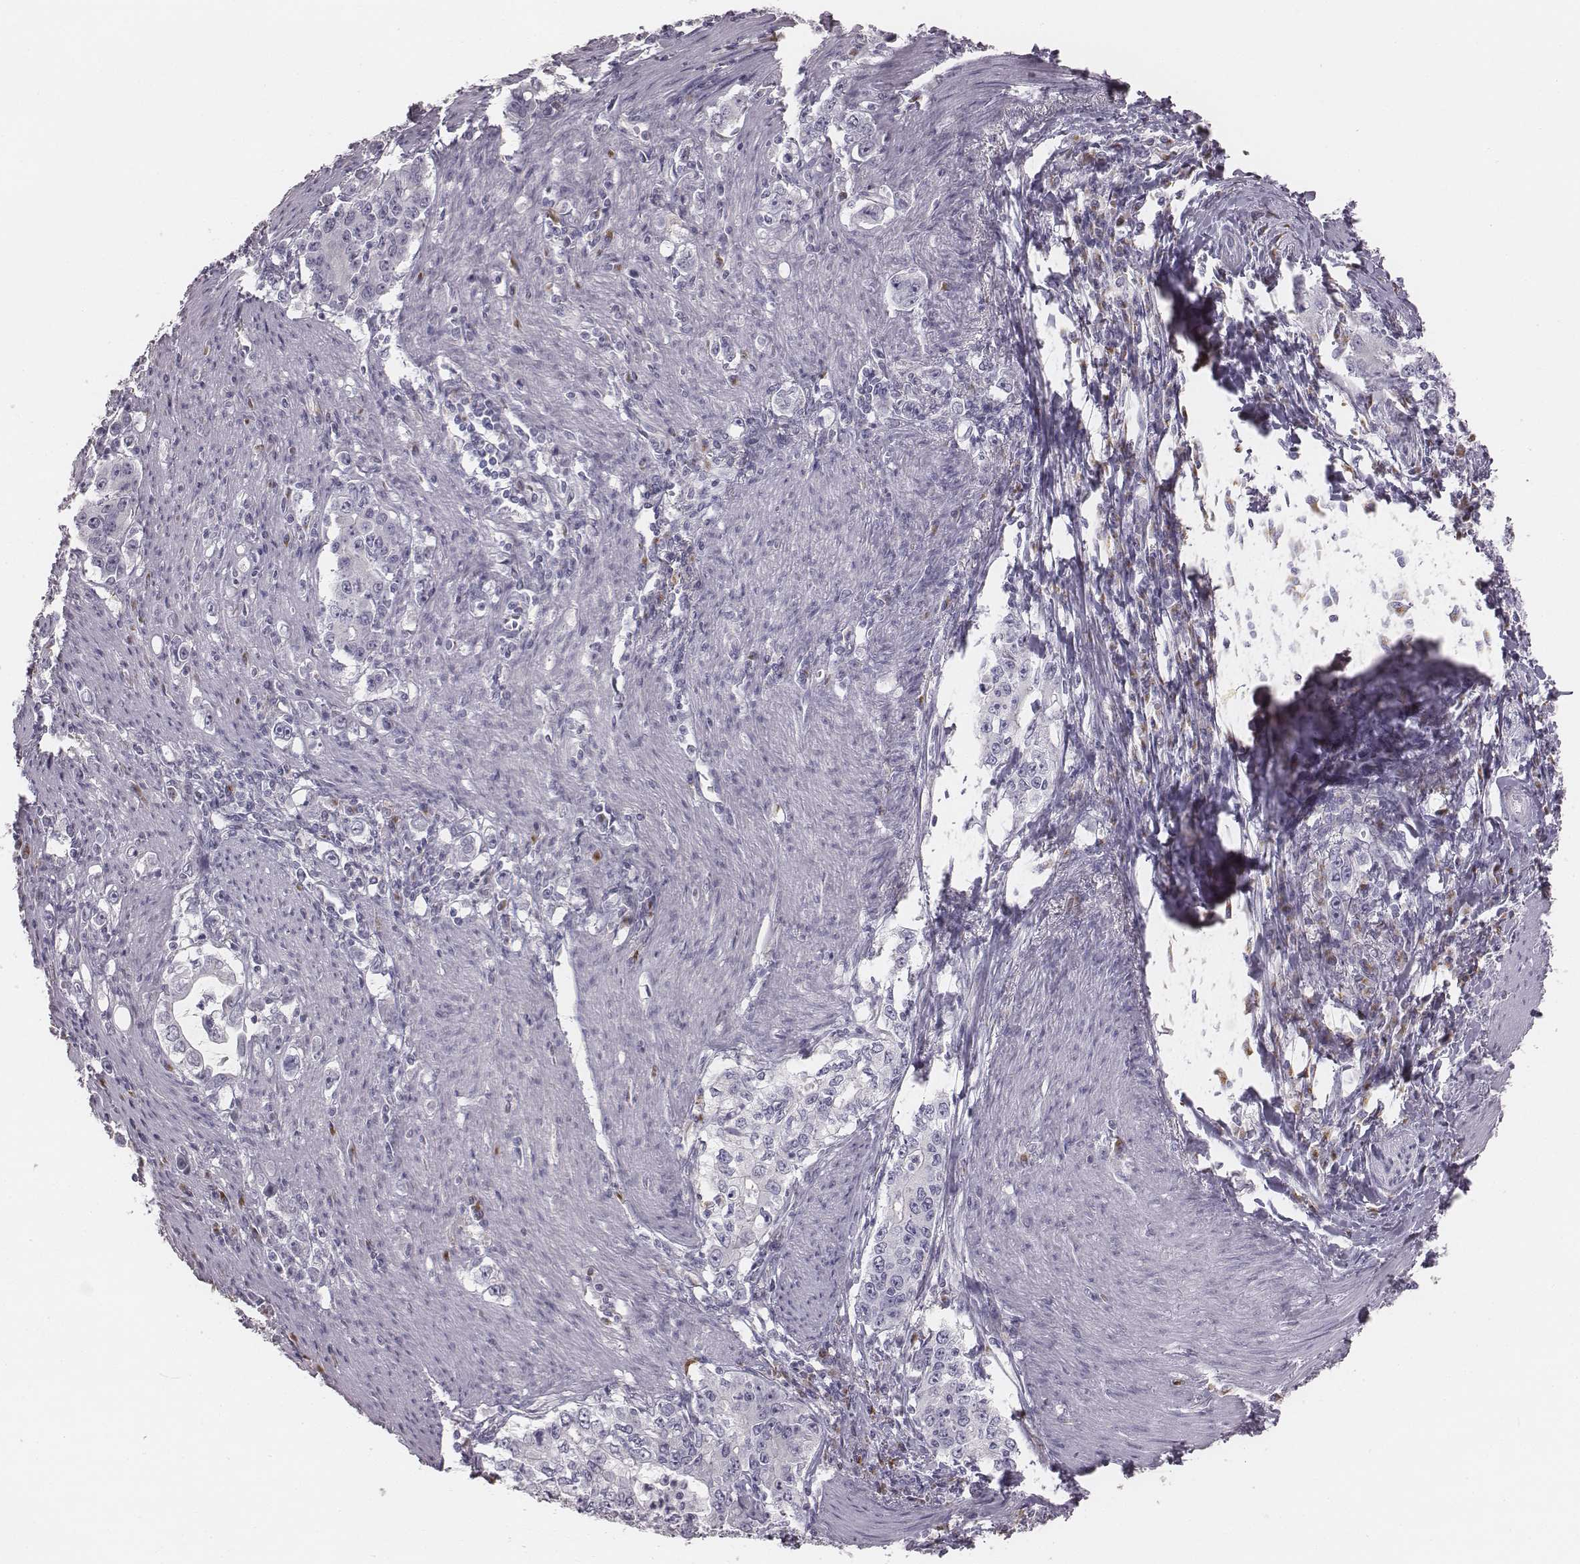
{"staining": {"intensity": "negative", "quantity": "none", "location": "none"}, "tissue": "stomach cancer", "cell_type": "Tumor cells", "image_type": "cancer", "snomed": [{"axis": "morphology", "description": "Adenocarcinoma, NOS"}, {"axis": "topography", "description": "Stomach, lower"}], "caption": "An image of stomach cancer stained for a protein demonstrates no brown staining in tumor cells.", "gene": "C6orf58", "patient": {"sex": "female", "age": 72}}